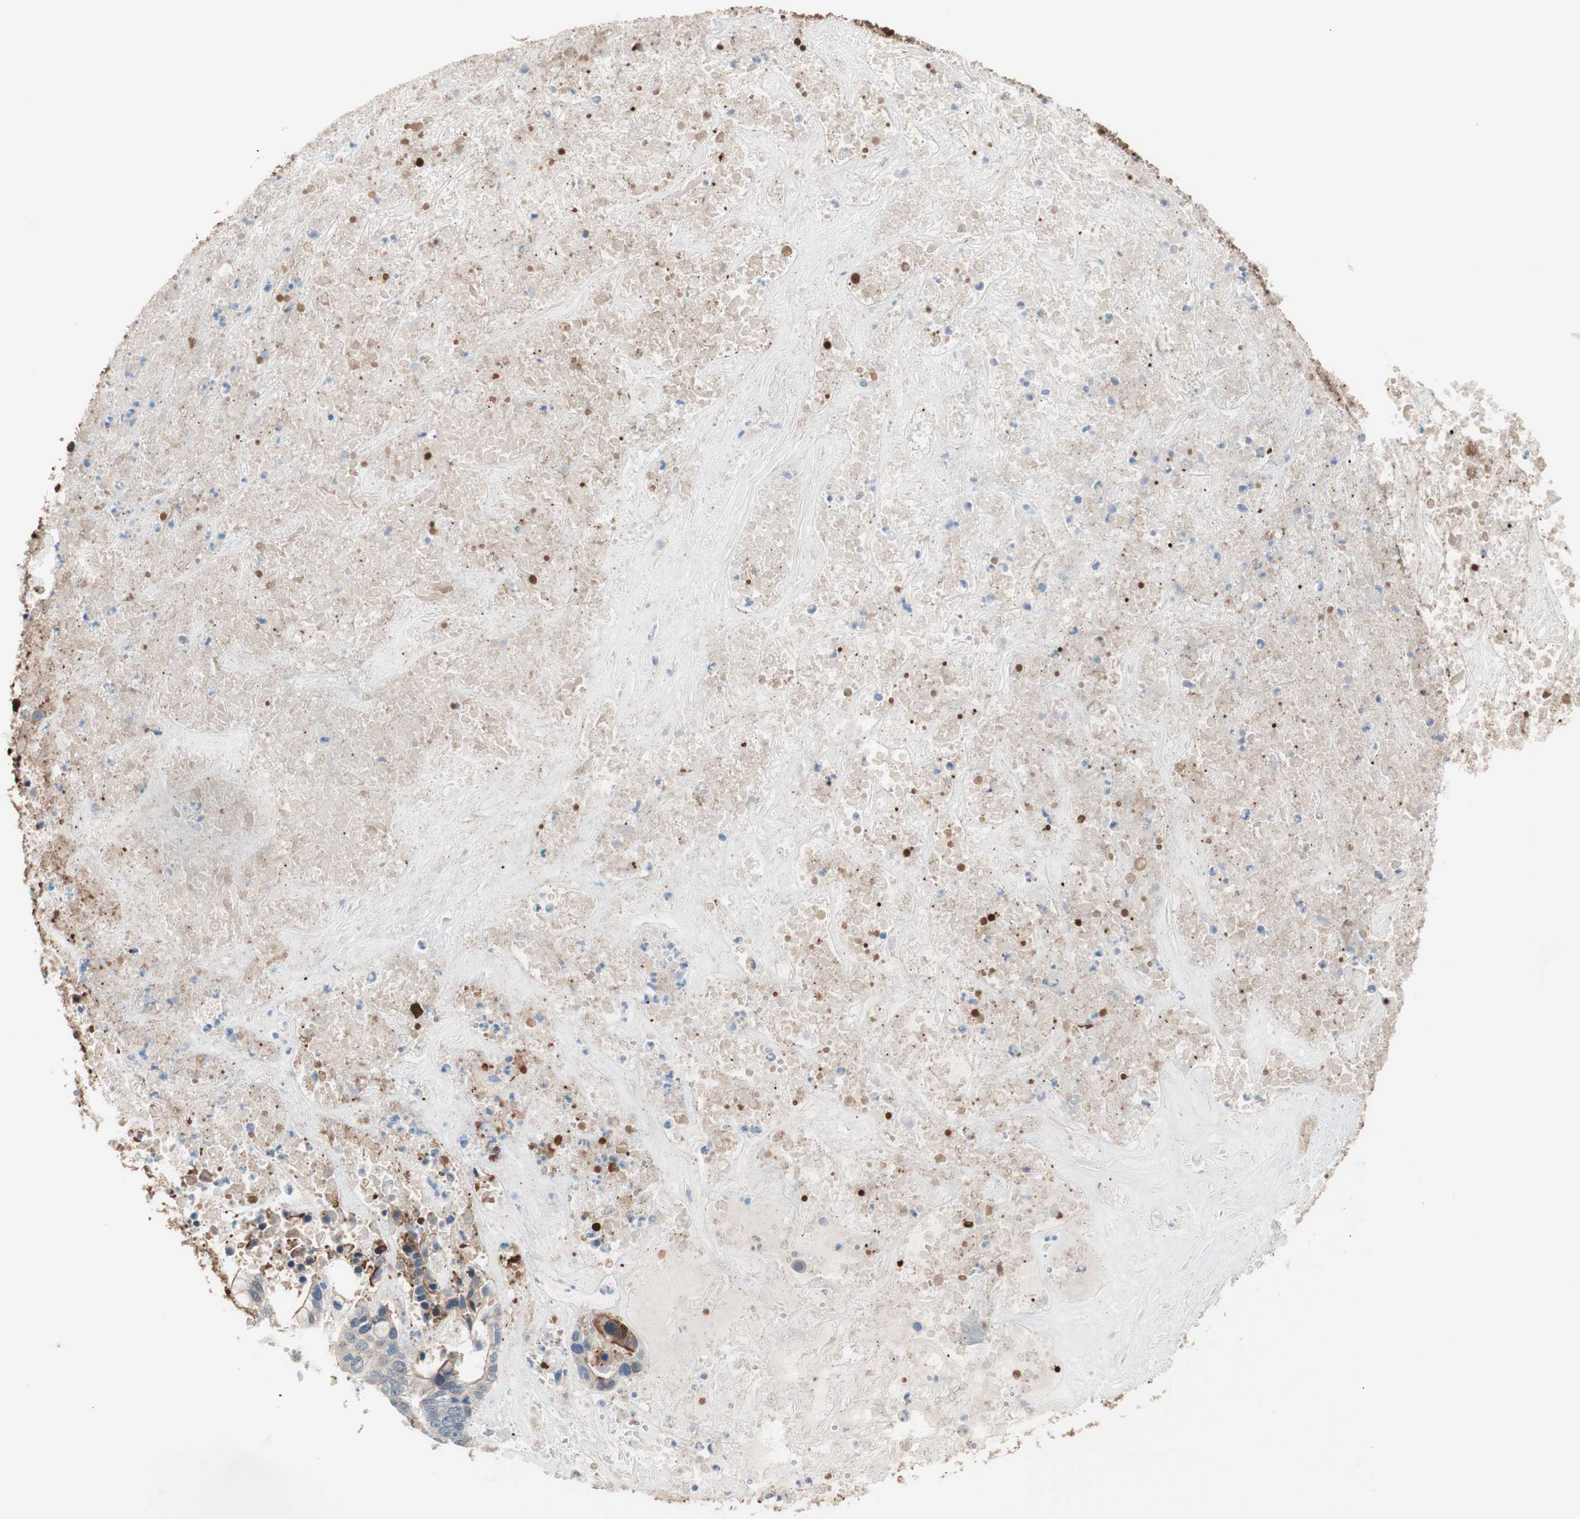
{"staining": {"intensity": "strong", "quantity": "25%-75%", "location": "cytoplasmic/membranous"}, "tissue": "liver cancer", "cell_type": "Tumor cells", "image_type": "cancer", "snomed": [{"axis": "morphology", "description": "Cholangiocarcinoma"}, {"axis": "topography", "description": "Liver"}], "caption": "Human liver cancer stained with a protein marker displays strong staining in tumor cells.", "gene": "VIL1", "patient": {"sex": "female", "age": 65}}